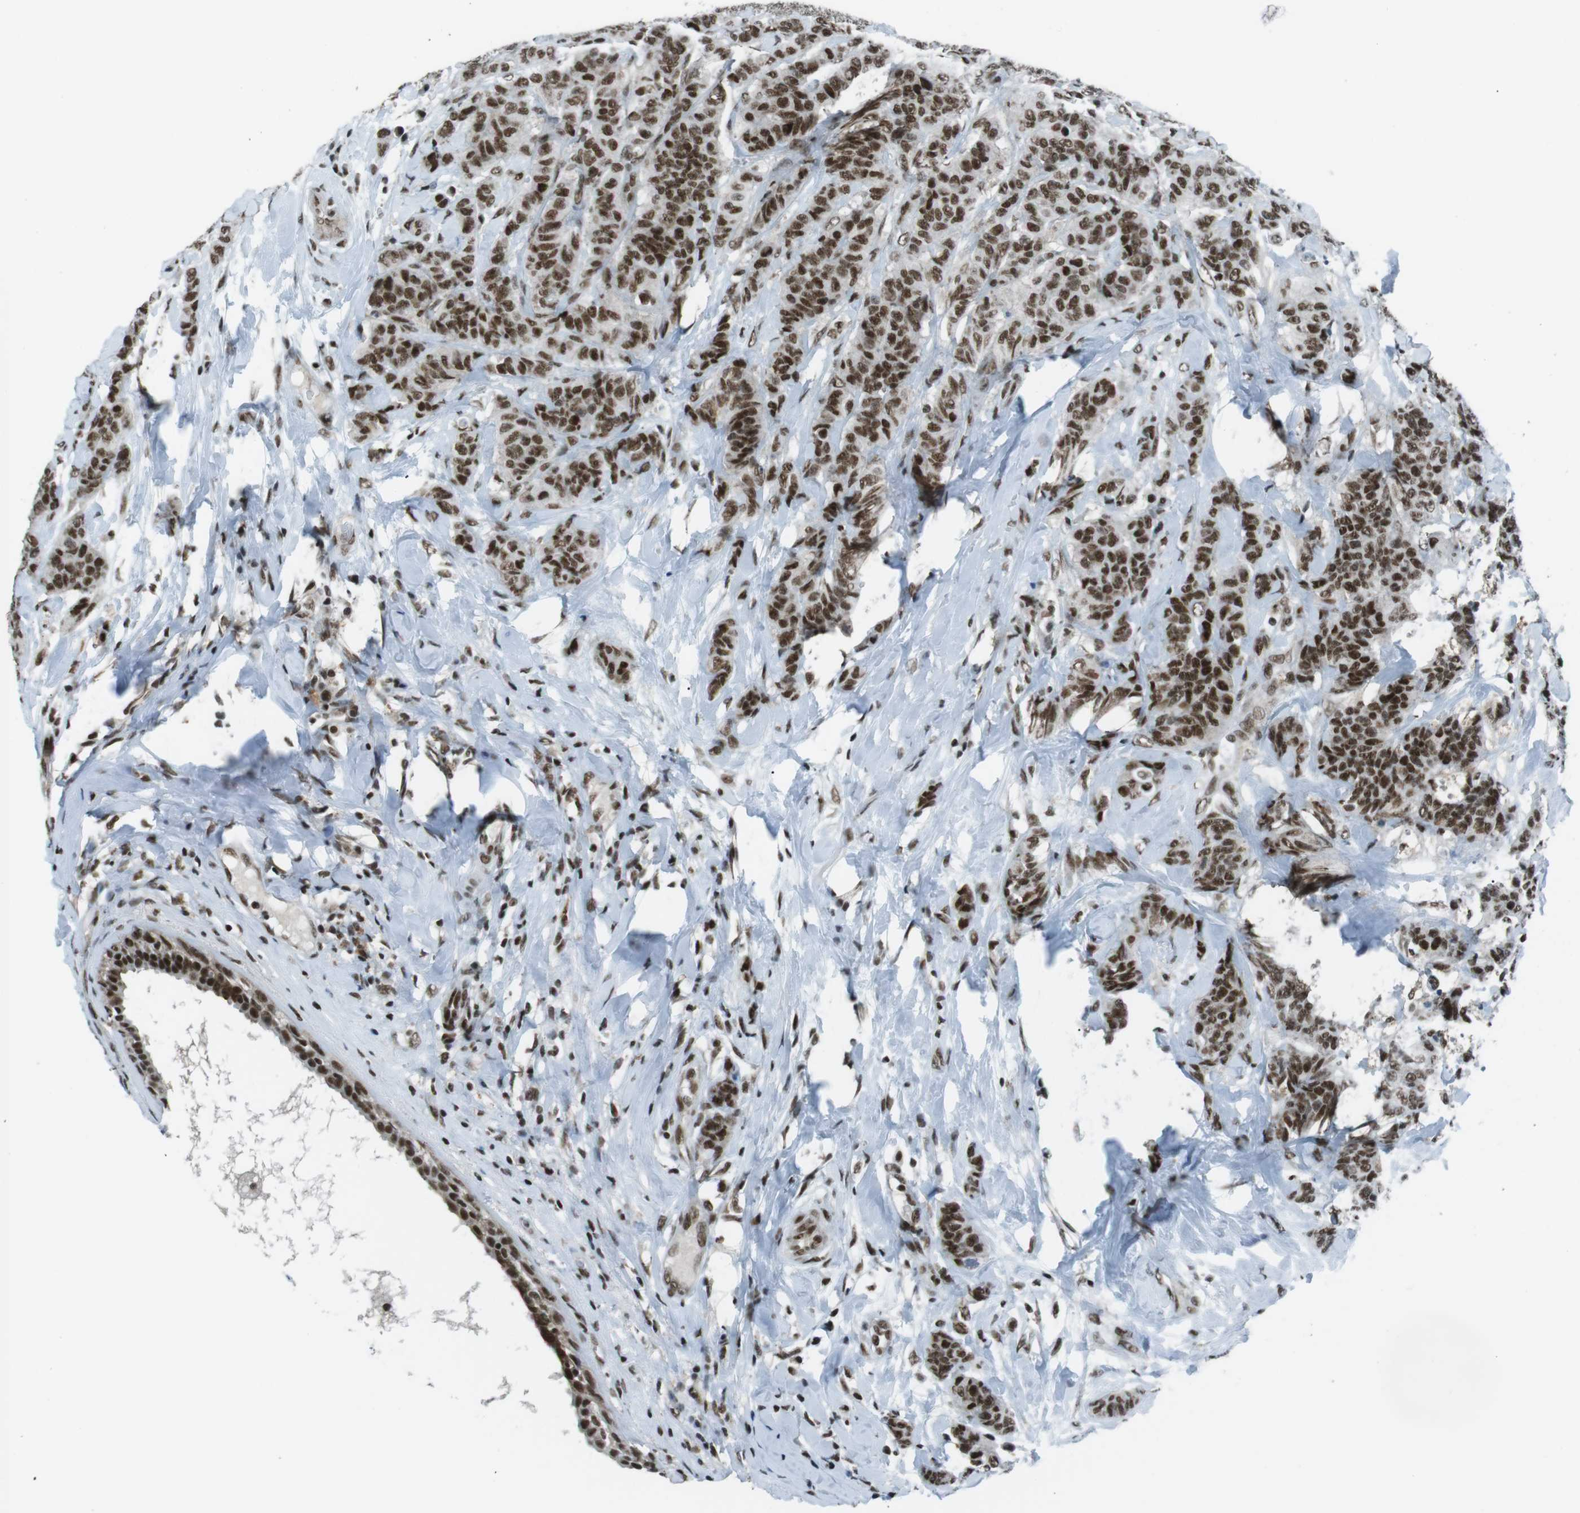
{"staining": {"intensity": "strong", "quantity": ">75%", "location": "nuclear"}, "tissue": "breast cancer", "cell_type": "Tumor cells", "image_type": "cancer", "snomed": [{"axis": "morphology", "description": "Normal tissue, NOS"}, {"axis": "morphology", "description": "Duct carcinoma"}, {"axis": "topography", "description": "Breast"}], "caption": "Protein expression analysis of invasive ductal carcinoma (breast) displays strong nuclear expression in approximately >75% of tumor cells.", "gene": "TAF1", "patient": {"sex": "female", "age": 40}}